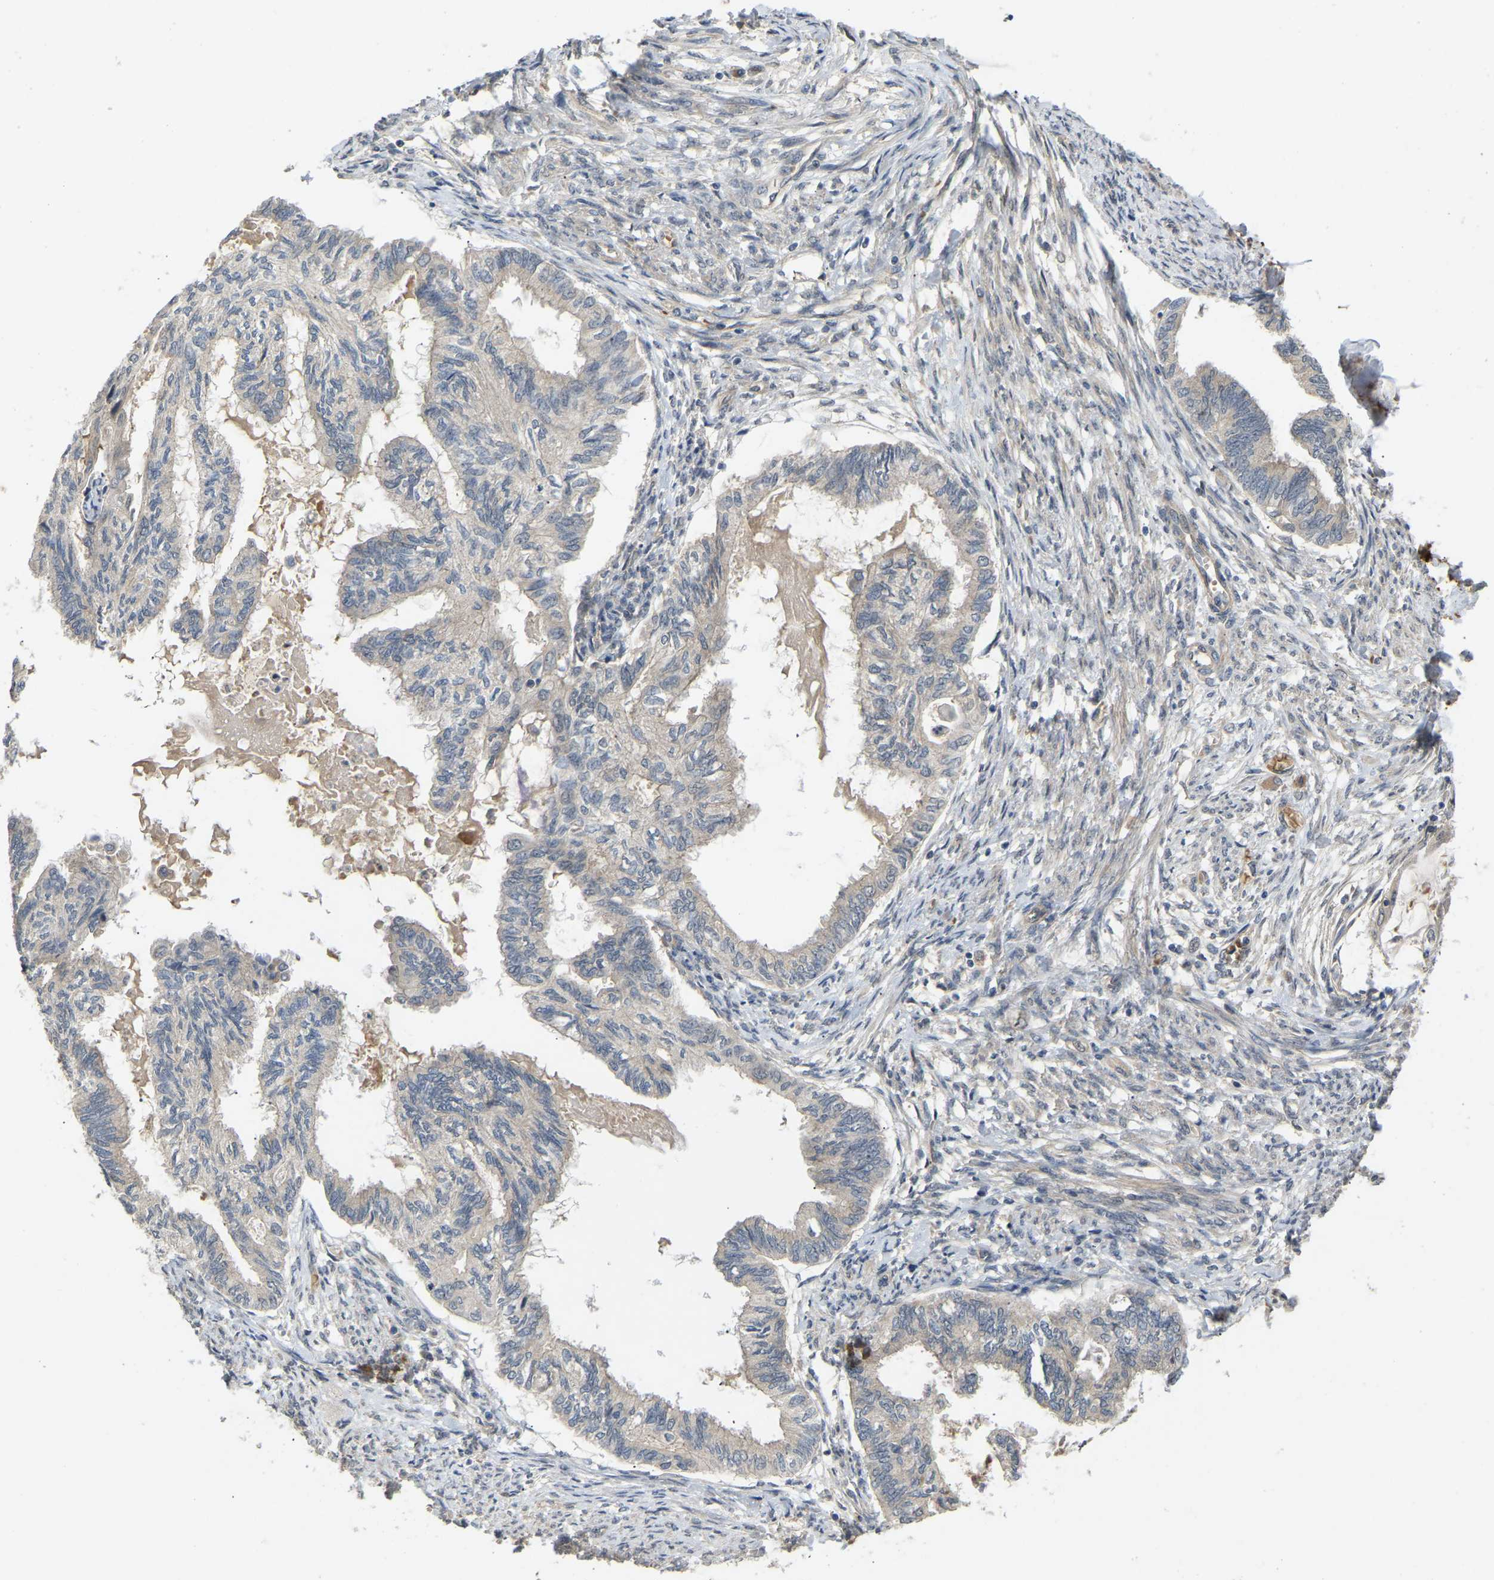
{"staining": {"intensity": "negative", "quantity": "none", "location": "none"}, "tissue": "cervical cancer", "cell_type": "Tumor cells", "image_type": "cancer", "snomed": [{"axis": "morphology", "description": "Normal tissue, NOS"}, {"axis": "morphology", "description": "Adenocarcinoma, NOS"}, {"axis": "topography", "description": "Cervix"}, {"axis": "topography", "description": "Endometrium"}], "caption": "DAB (3,3'-diaminobenzidine) immunohistochemical staining of human adenocarcinoma (cervical) reveals no significant positivity in tumor cells.", "gene": "LIMK2", "patient": {"sex": "female", "age": 86}}